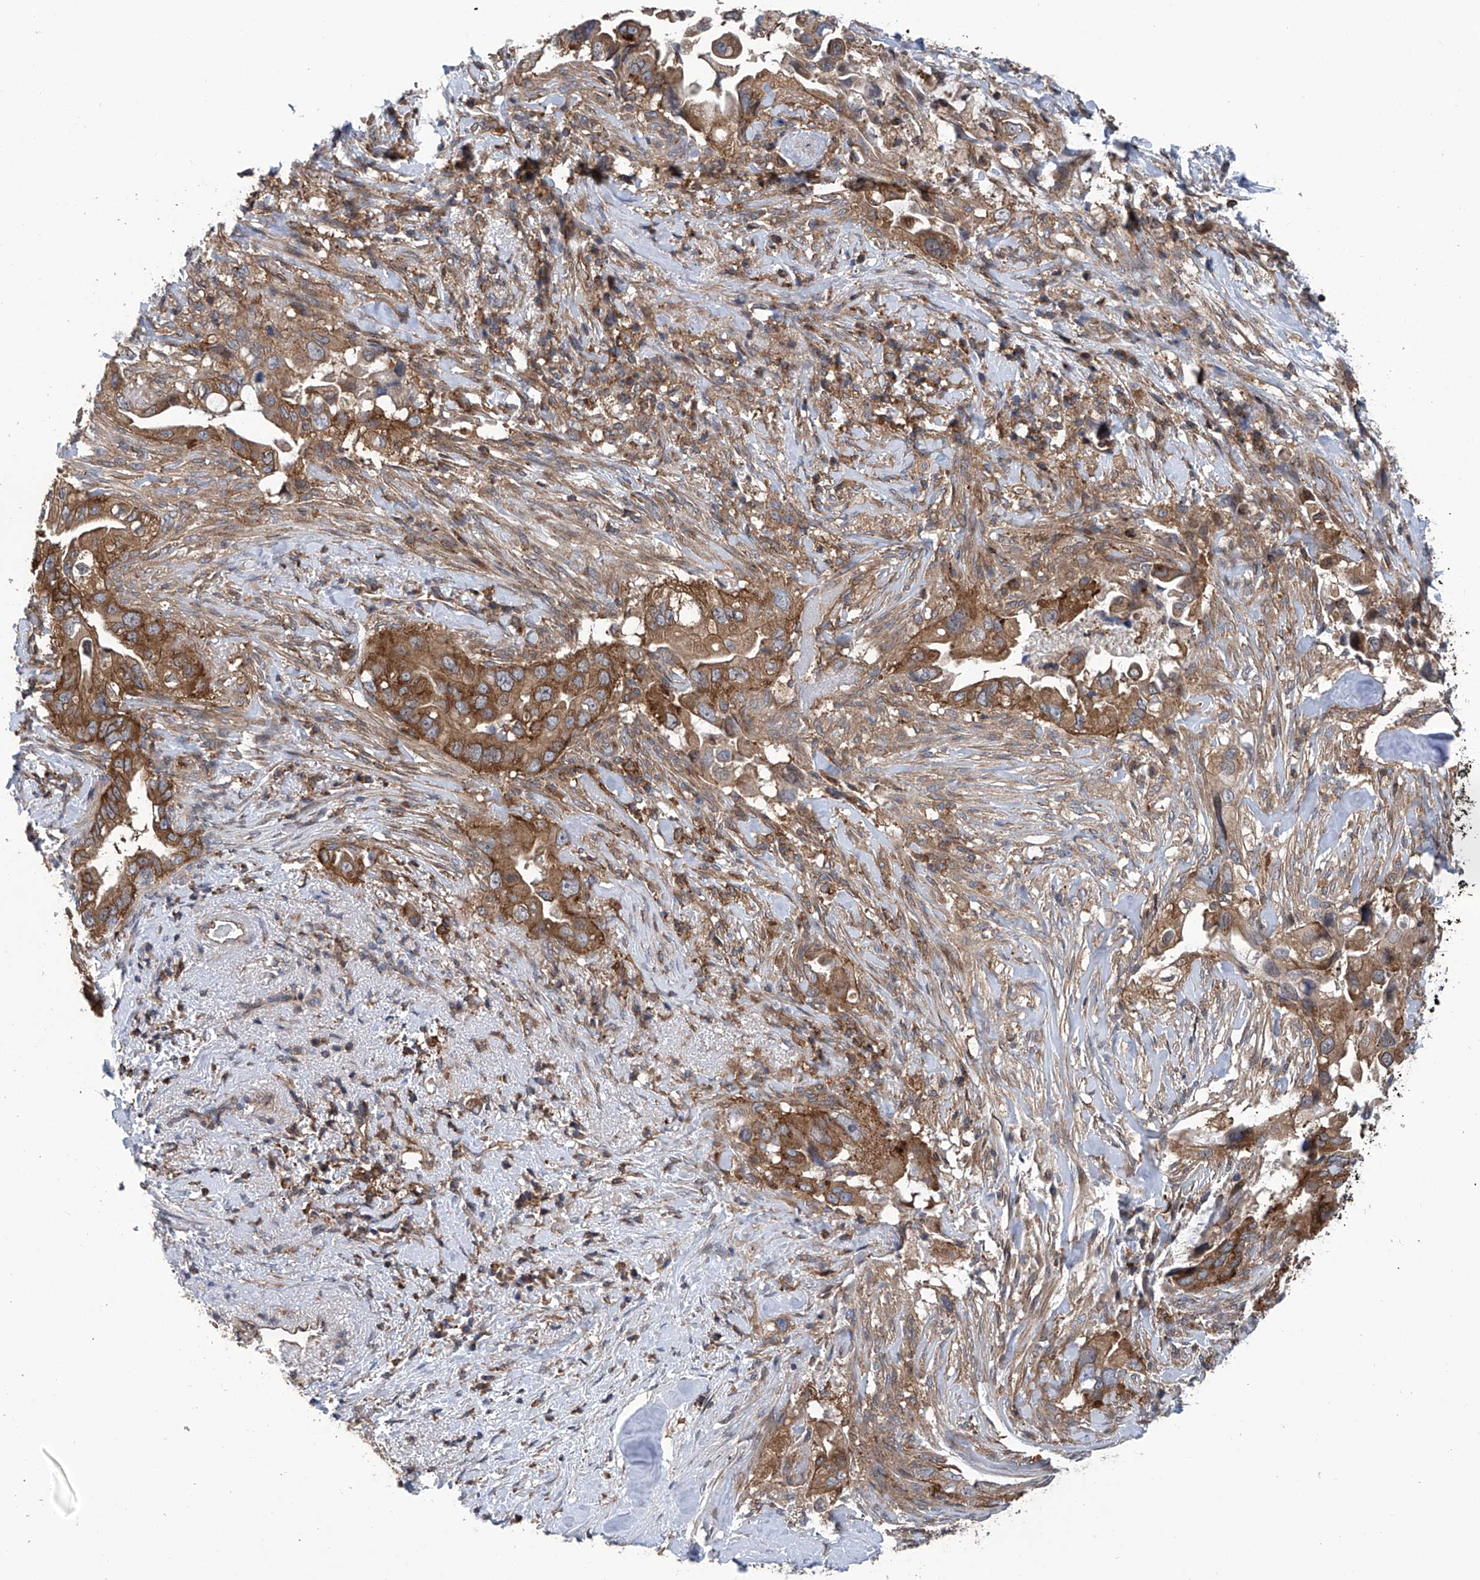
{"staining": {"intensity": "moderate", "quantity": ">75%", "location": "cytoplasmic/membranous"}, "tissue": "pancreatic cancer", "cell_type": "Tumor cells", "image_type": "cancer", "snomed": [{"axis": "morphology", "description": "Inflammation, NOS"}, {"axis": "morphology", "description": "Adenocarcinoma, NOS"}, {"axis": "topography", "description": "Pancreas"}], "caption": "Protein staining of adenocarcinoma (pancreatic) tissue reveals moderate cytoplasmic/membranous positivity in approximately >75% of tumor cells.", "gene": "SMAP1", "patient": {"sex": "female", "age": 56}}